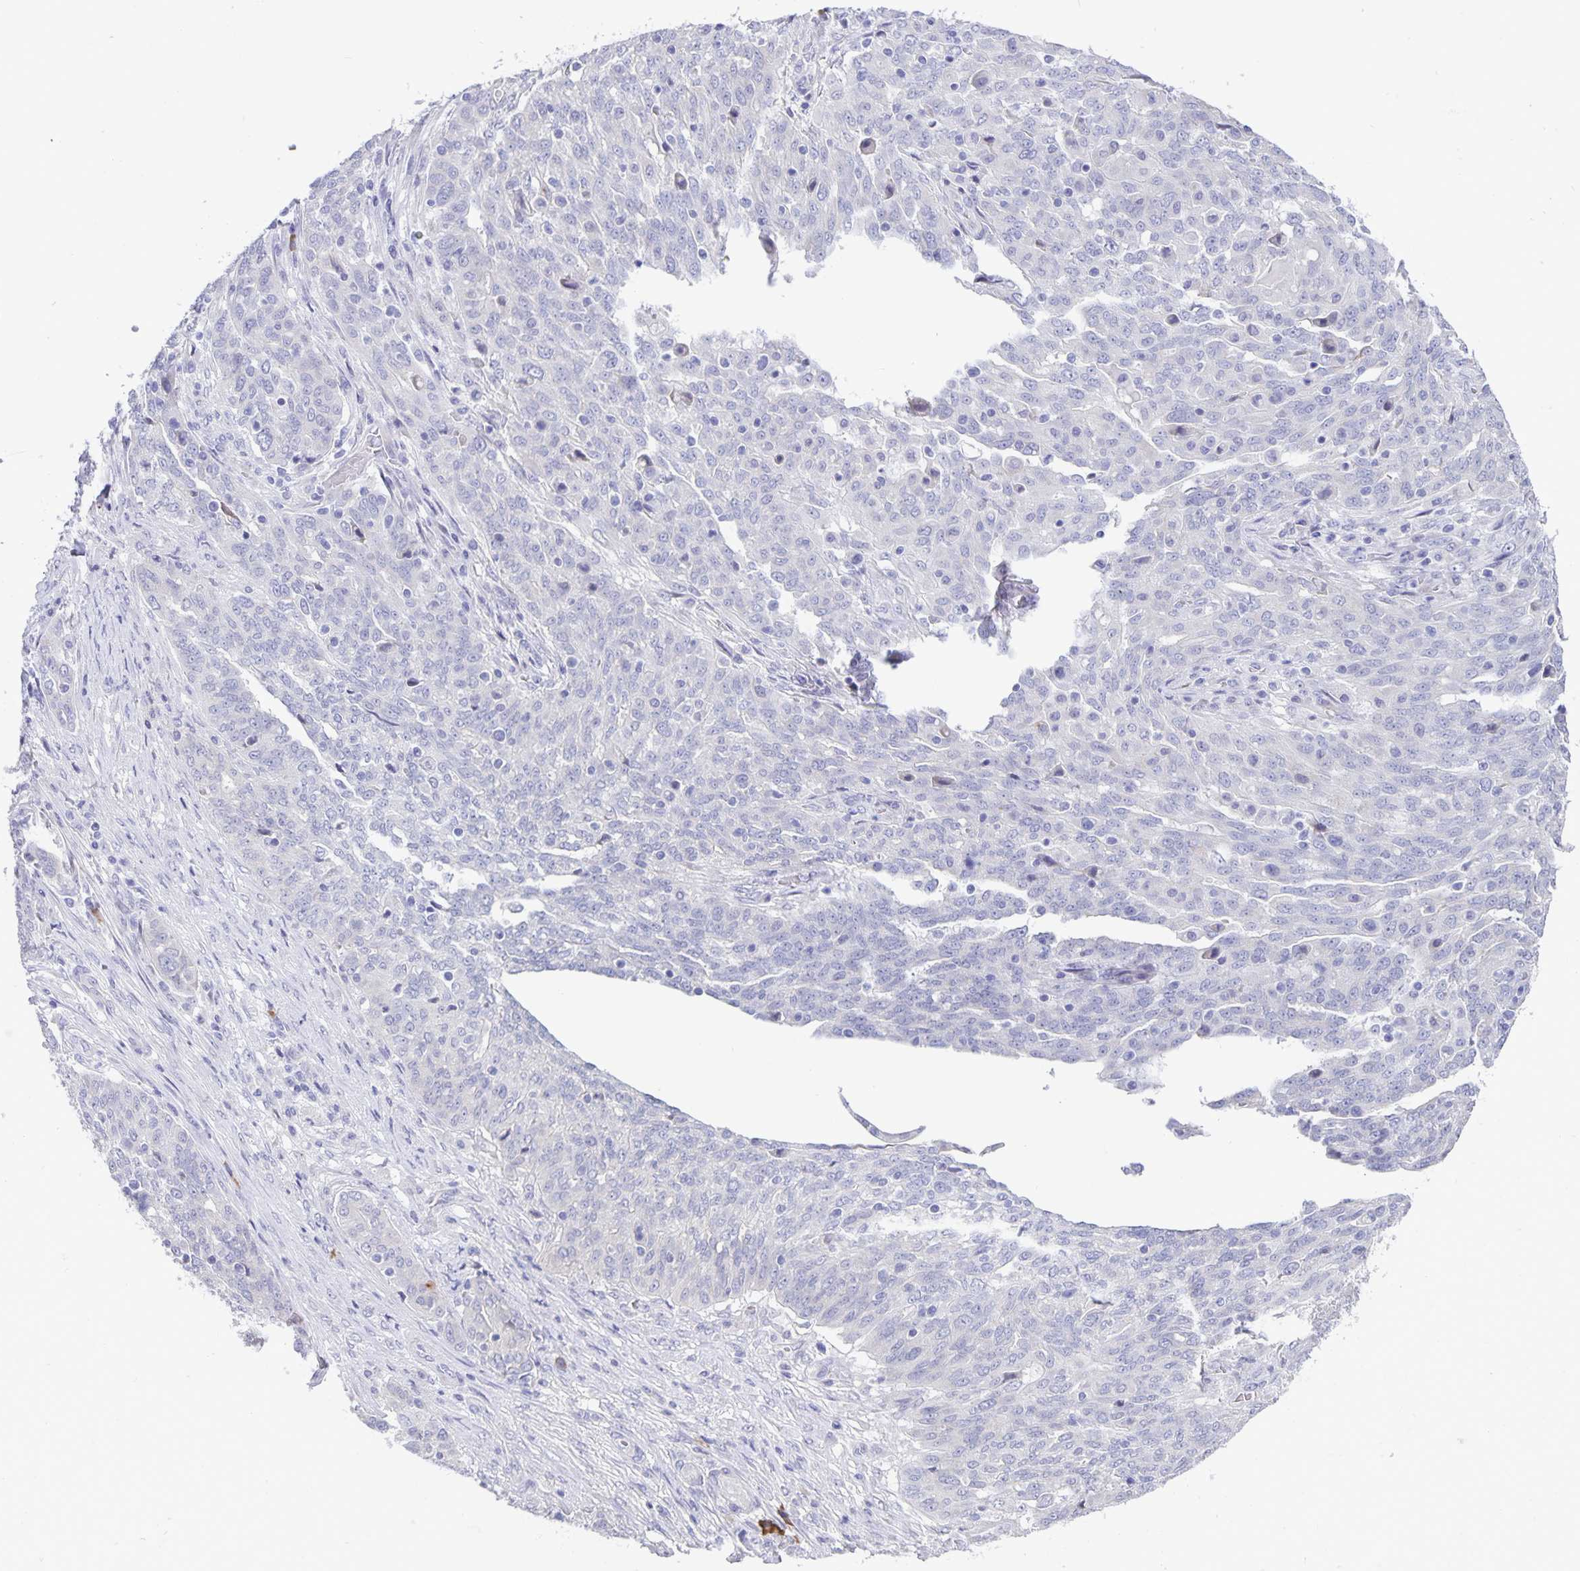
{"staining": {"intensity": "negative", "quantity": "none", "location": "none"}, "tissue": "ovarian cancer", "cell_type": "Tumor cells", "image_type": "cancer", "snomed": [{"axis": "morphology", "description": "Cystadenocarcinoma, serous, NOS"}, {"axis": "topography", "description": "Ovary"}], "caption": "Human ovarian serous cystadenocarcinoma stained for a protein using immunohistochemistry (IHC) demonstrates no expression in tumor cells.", "gene": "ERMN", "patient": {"sex": "female", "age": 67}}